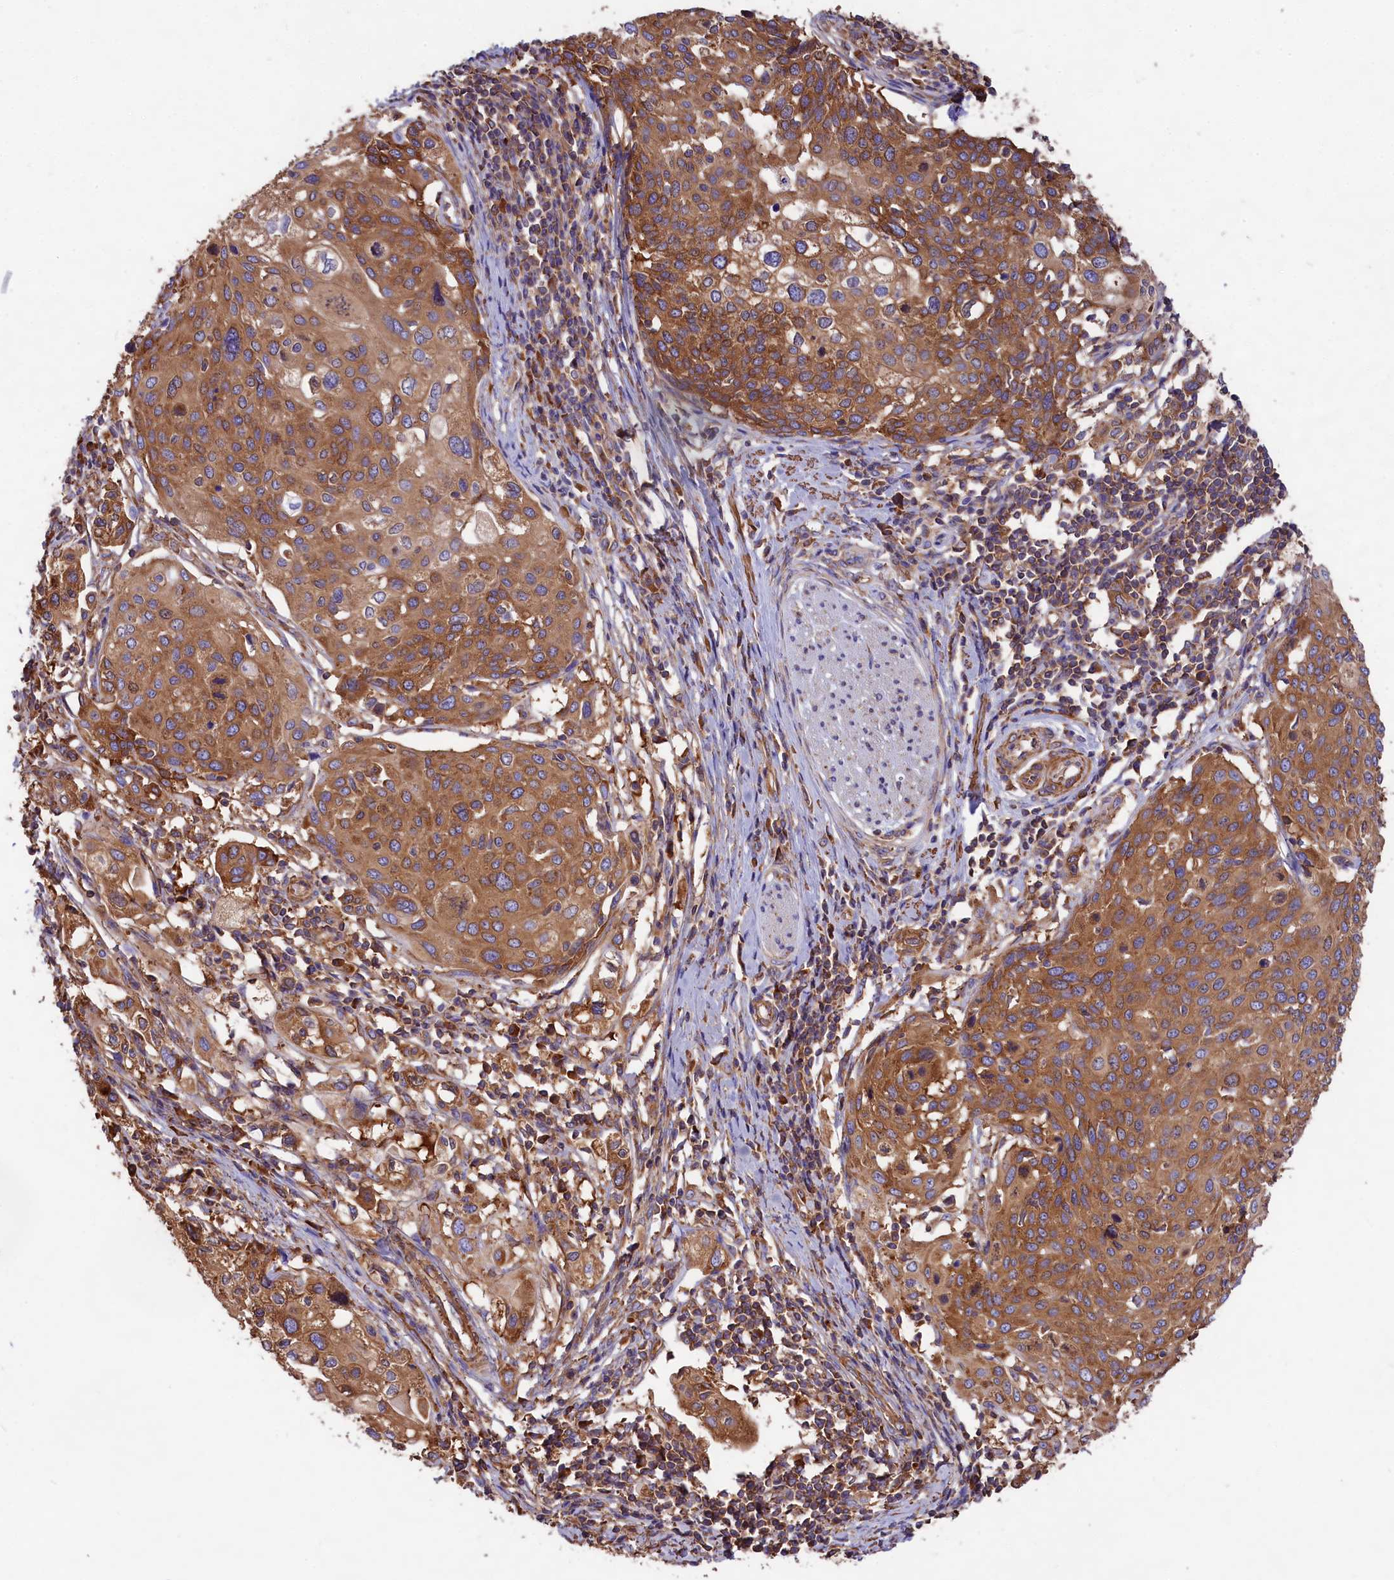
{"staining": {"intensity": "moderate", "quantity": ">75%", "location": "cytoplasmic/membranous"}, "tissue": "cervical cancer", "cell_type": "Tumor cells", "image_type": "cancer", "snomed": [{"axis": "morphology", "description": "Squamous cell carcinoma, NOS"}, {"axis": "topography", "description": "Cervix"}], "caption": "Brown immunohistochemical staining in squamous cell carcinoma (cervical) displays moderate cytoplasmic/membranous expression in about >75% of tumor cells. (Brightfield microscopy of DAB IHC at high magnification).", "gene": "GYS1", "patient": {"sex": "female", "age": 44}}